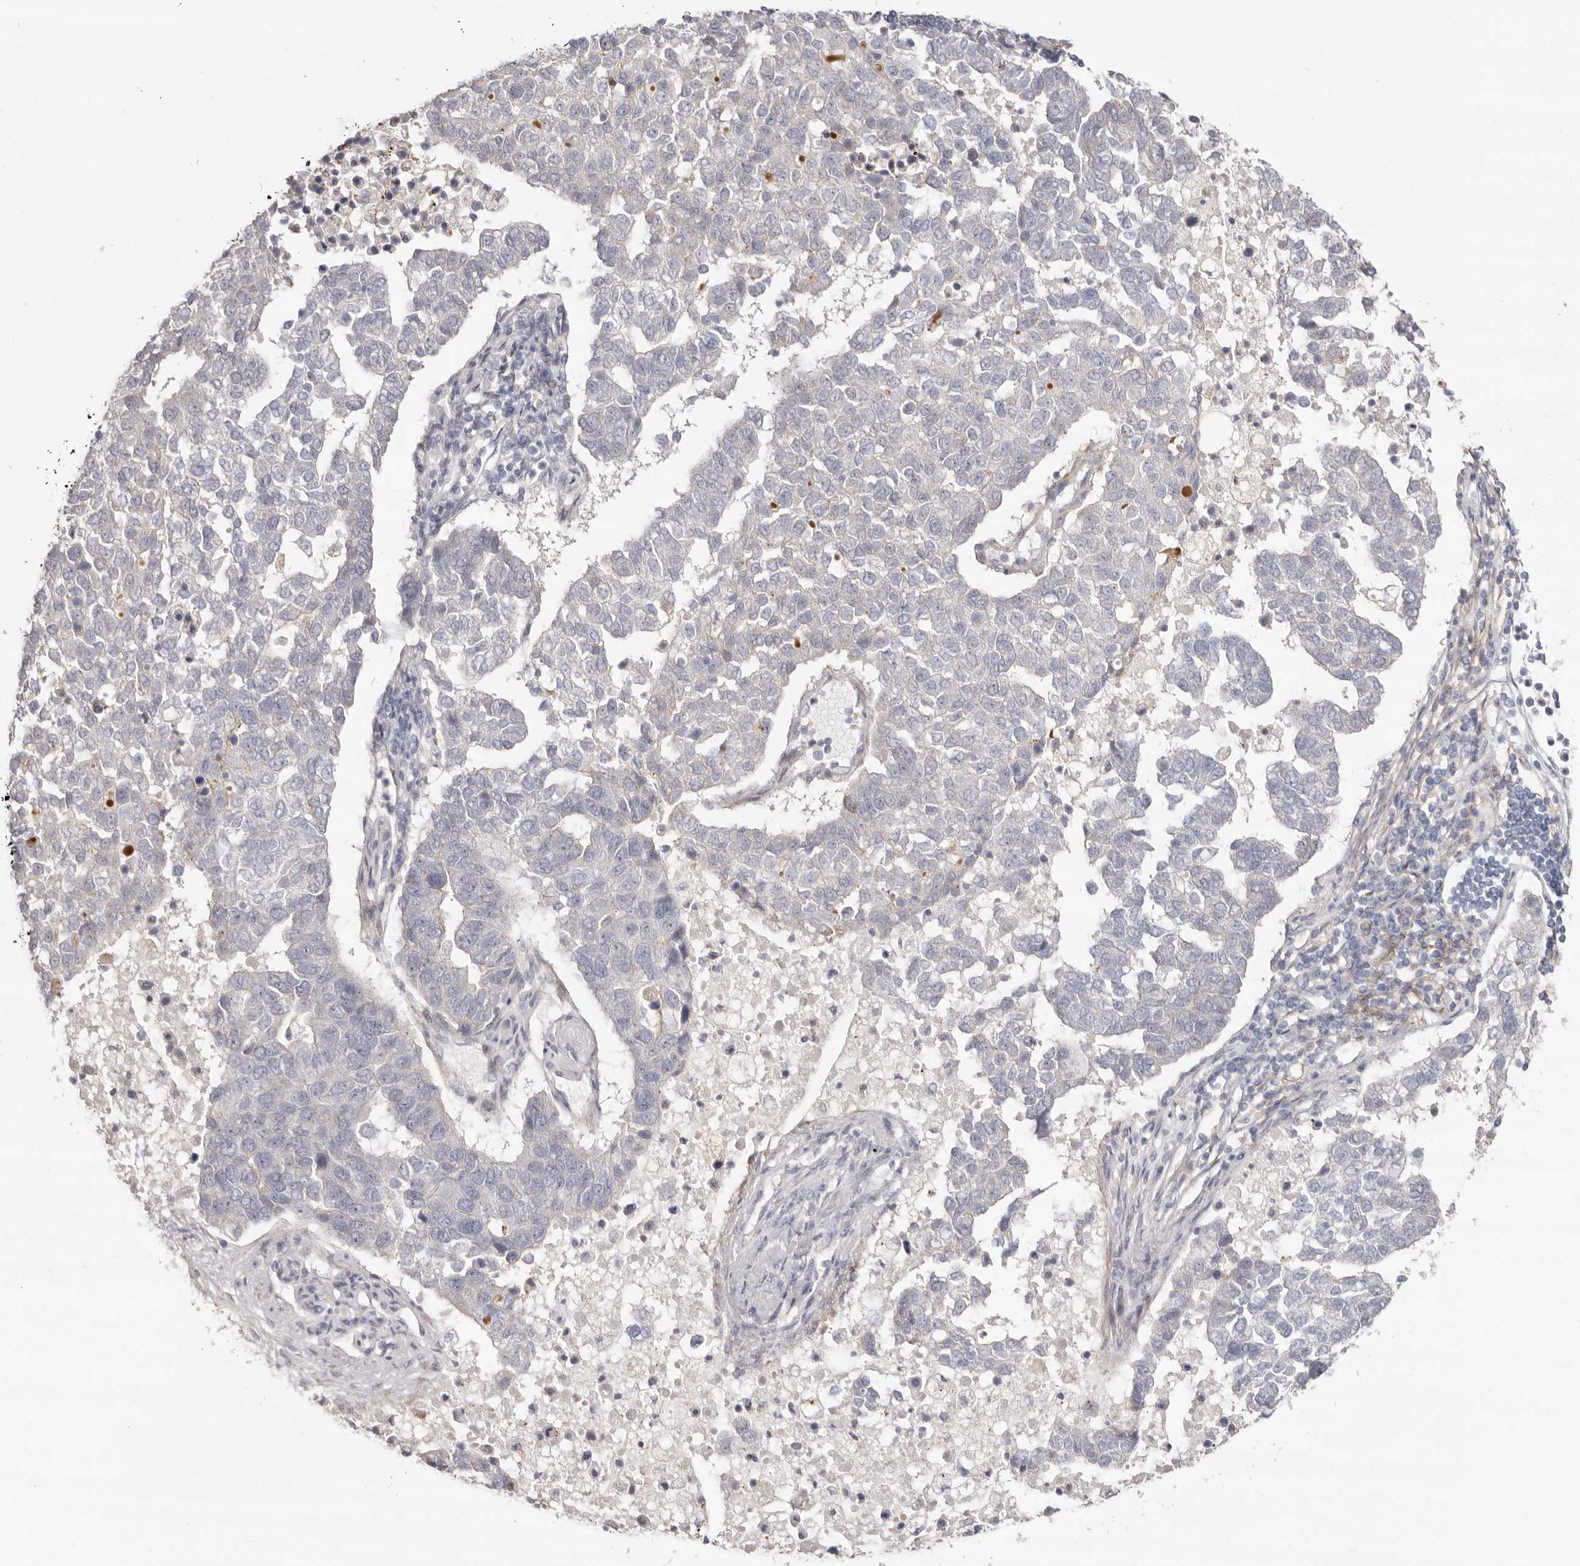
{"staining": {"intensity": "negative", "quantity": "none", "location": "none"}, "tissue": "pancreatic cancer", "cell_type": "Tumor cells", "image_type": "cancer", "snomed": [{"axis": "morphology", "description": "Adenocarcinoma, NOS"}, {"axis": "topography", "description": "Pancreas"}], "caption": "Tumor cells are negative for protein expression in human pancreatic cancer.", "gene": "SZT2", "patient": {"sex": "female", "age": 61}}